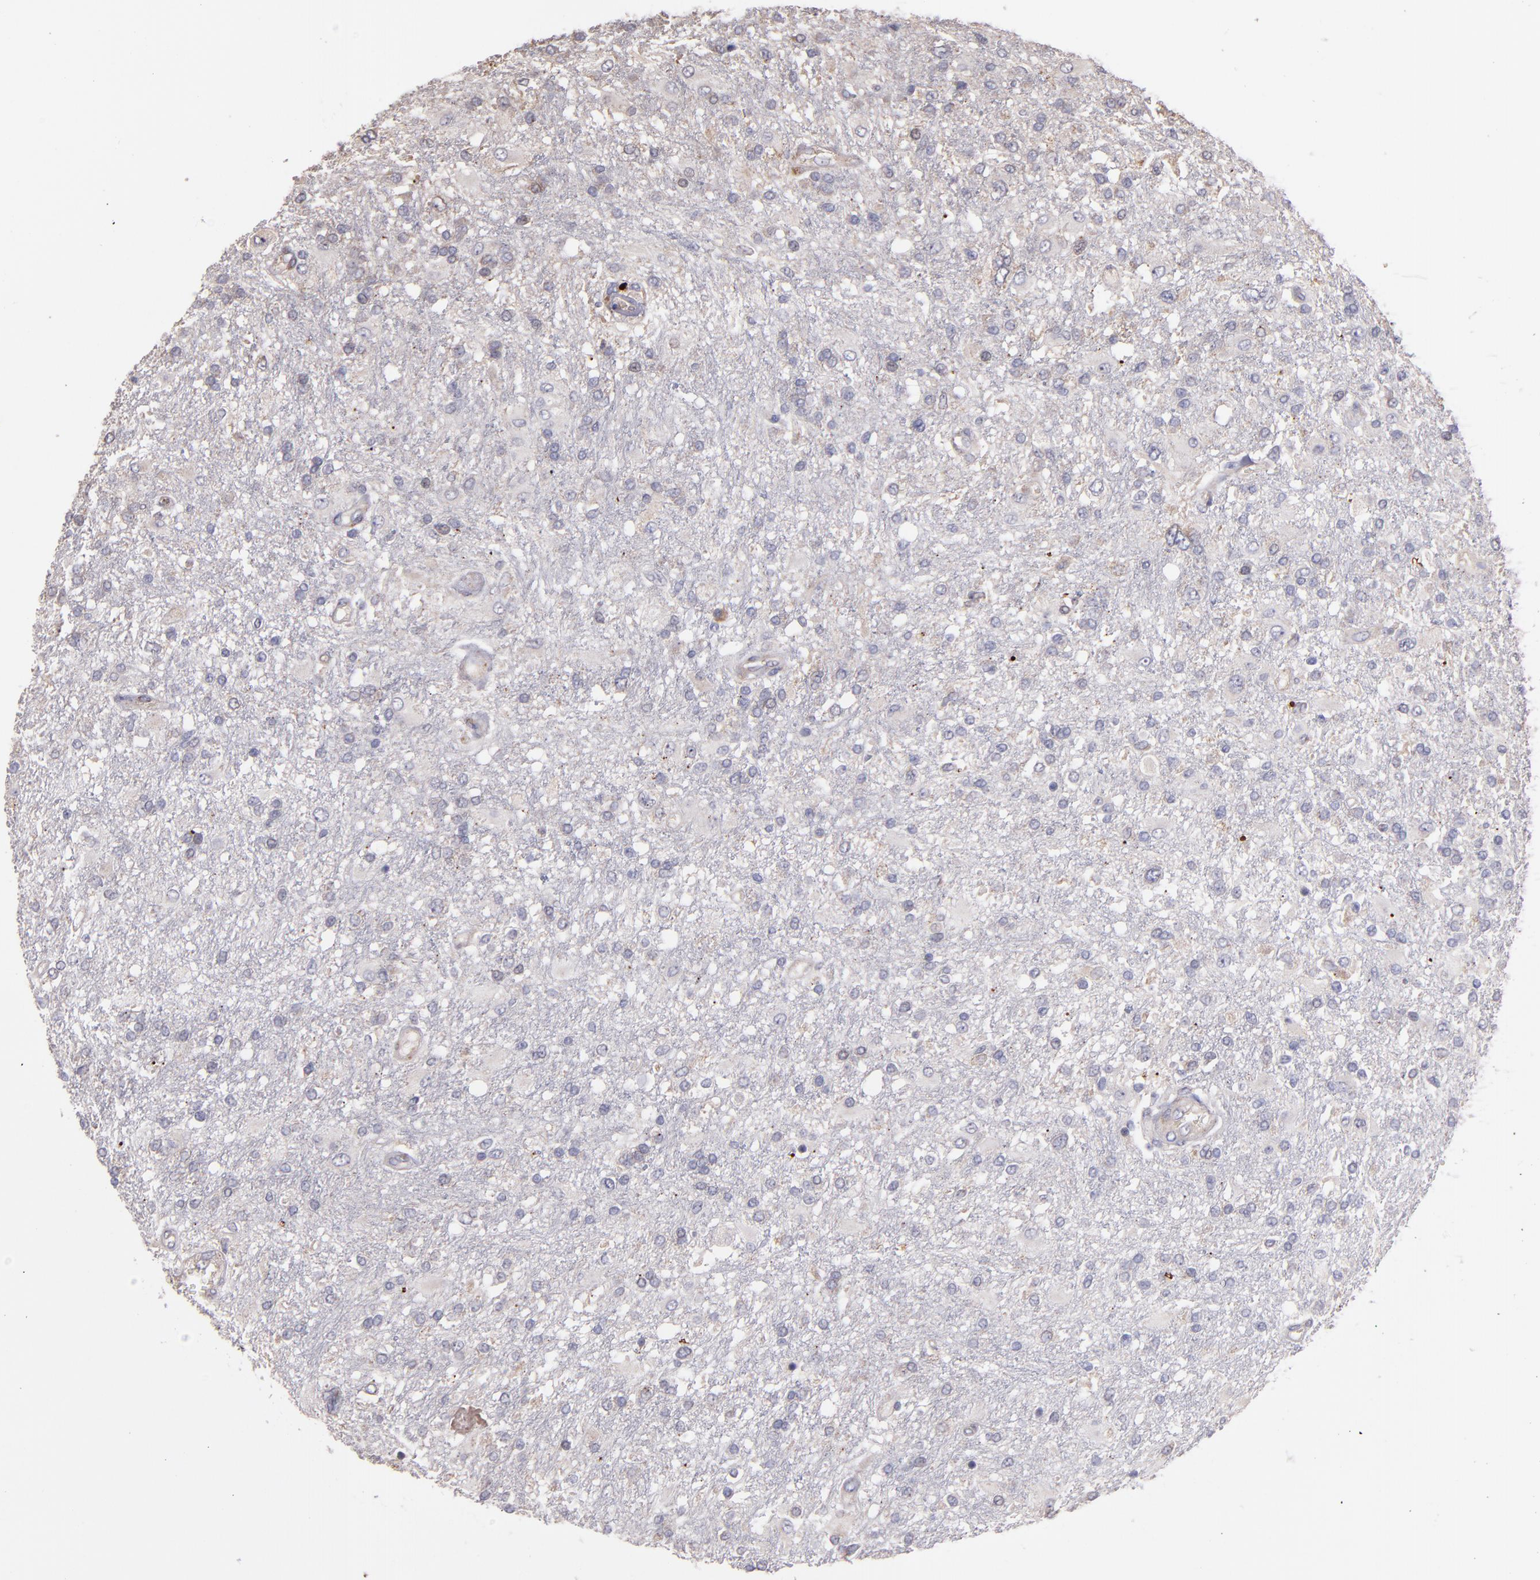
{"staining": {"intensity": "moderate", "quantity": "<25%", "location": "cytoplasmic/membranous"}, "tissue": "glioma", "cell_type": "Tumor cells", "image_type": "cancer", "snomed": [{"axis": "morphology", "description": "Glioma, malignant, High grade"}, {"axis": "topography", "description": "Cerebral cortex"}], "caption": "Human malignant glioma (high-grade) stained for a protein (brown) shows moderate cytoplasmic/membranous positive positivity in approximately <25% of tumor cells.", "gene": "IFIH1", "patient": {"sex": "male", "age": 79}}